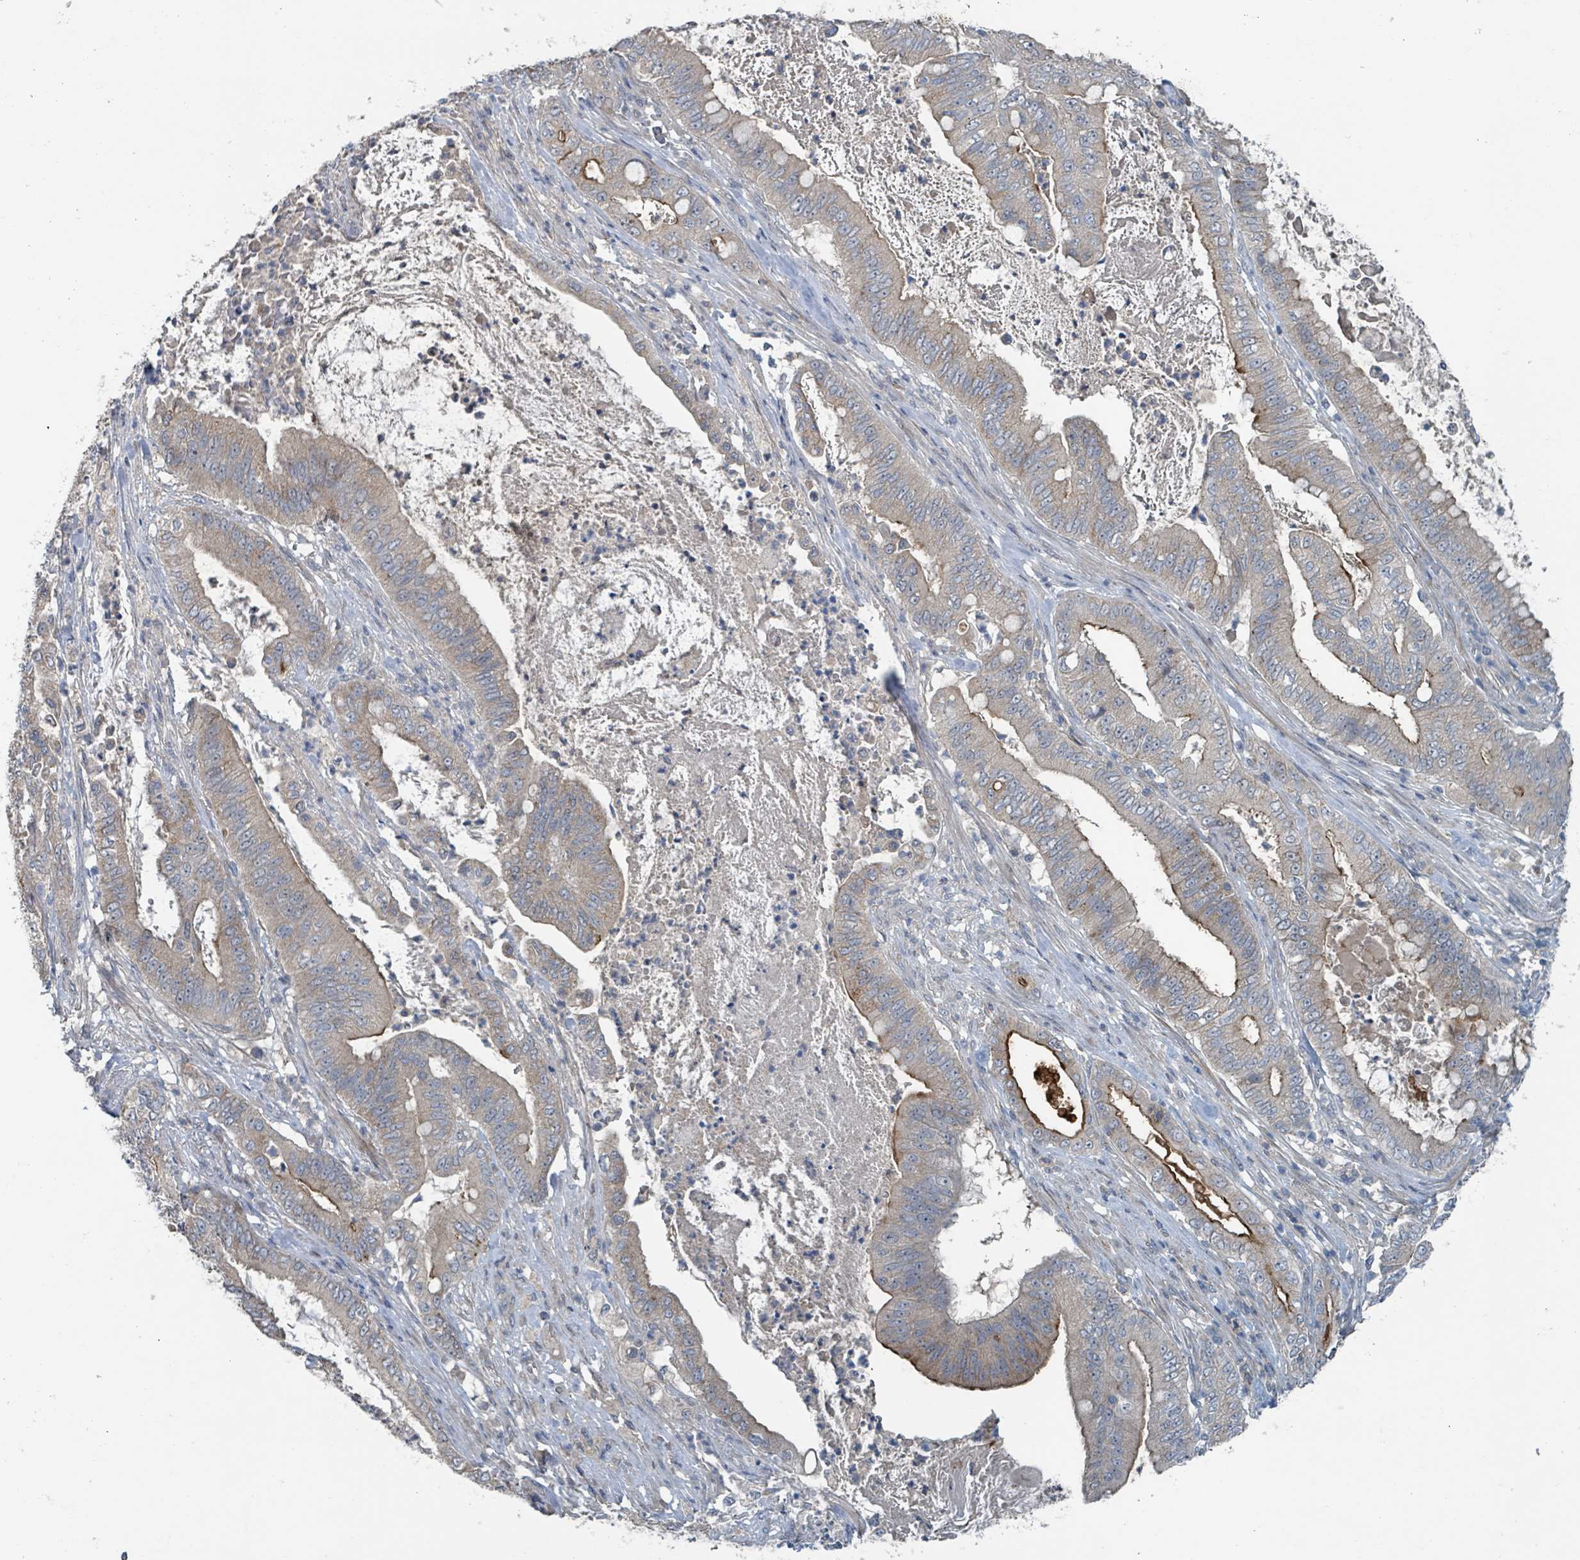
{"staining": {"intensity": "strong", "quantity": "<25%", "location": "cytoplasmic/membranous"}, "tissue": "pancreatic cancer", "cell_type": "Tumor cells", "image_type": "cancer", "snomed": [{"axis": "morphology", "description": "Adenocarcinoma, NOS"}, {"axis": "topography", "description": "Pancreas"}], "caption": "Adenocarcinoma (pancreatic) stained with a brown dye demonstrates strong cytoplasmic/membranous positive positivity in about <25% of tumor cells.", "gene": "ACBD4", "patient": {"sex": "male", "age": 71}}